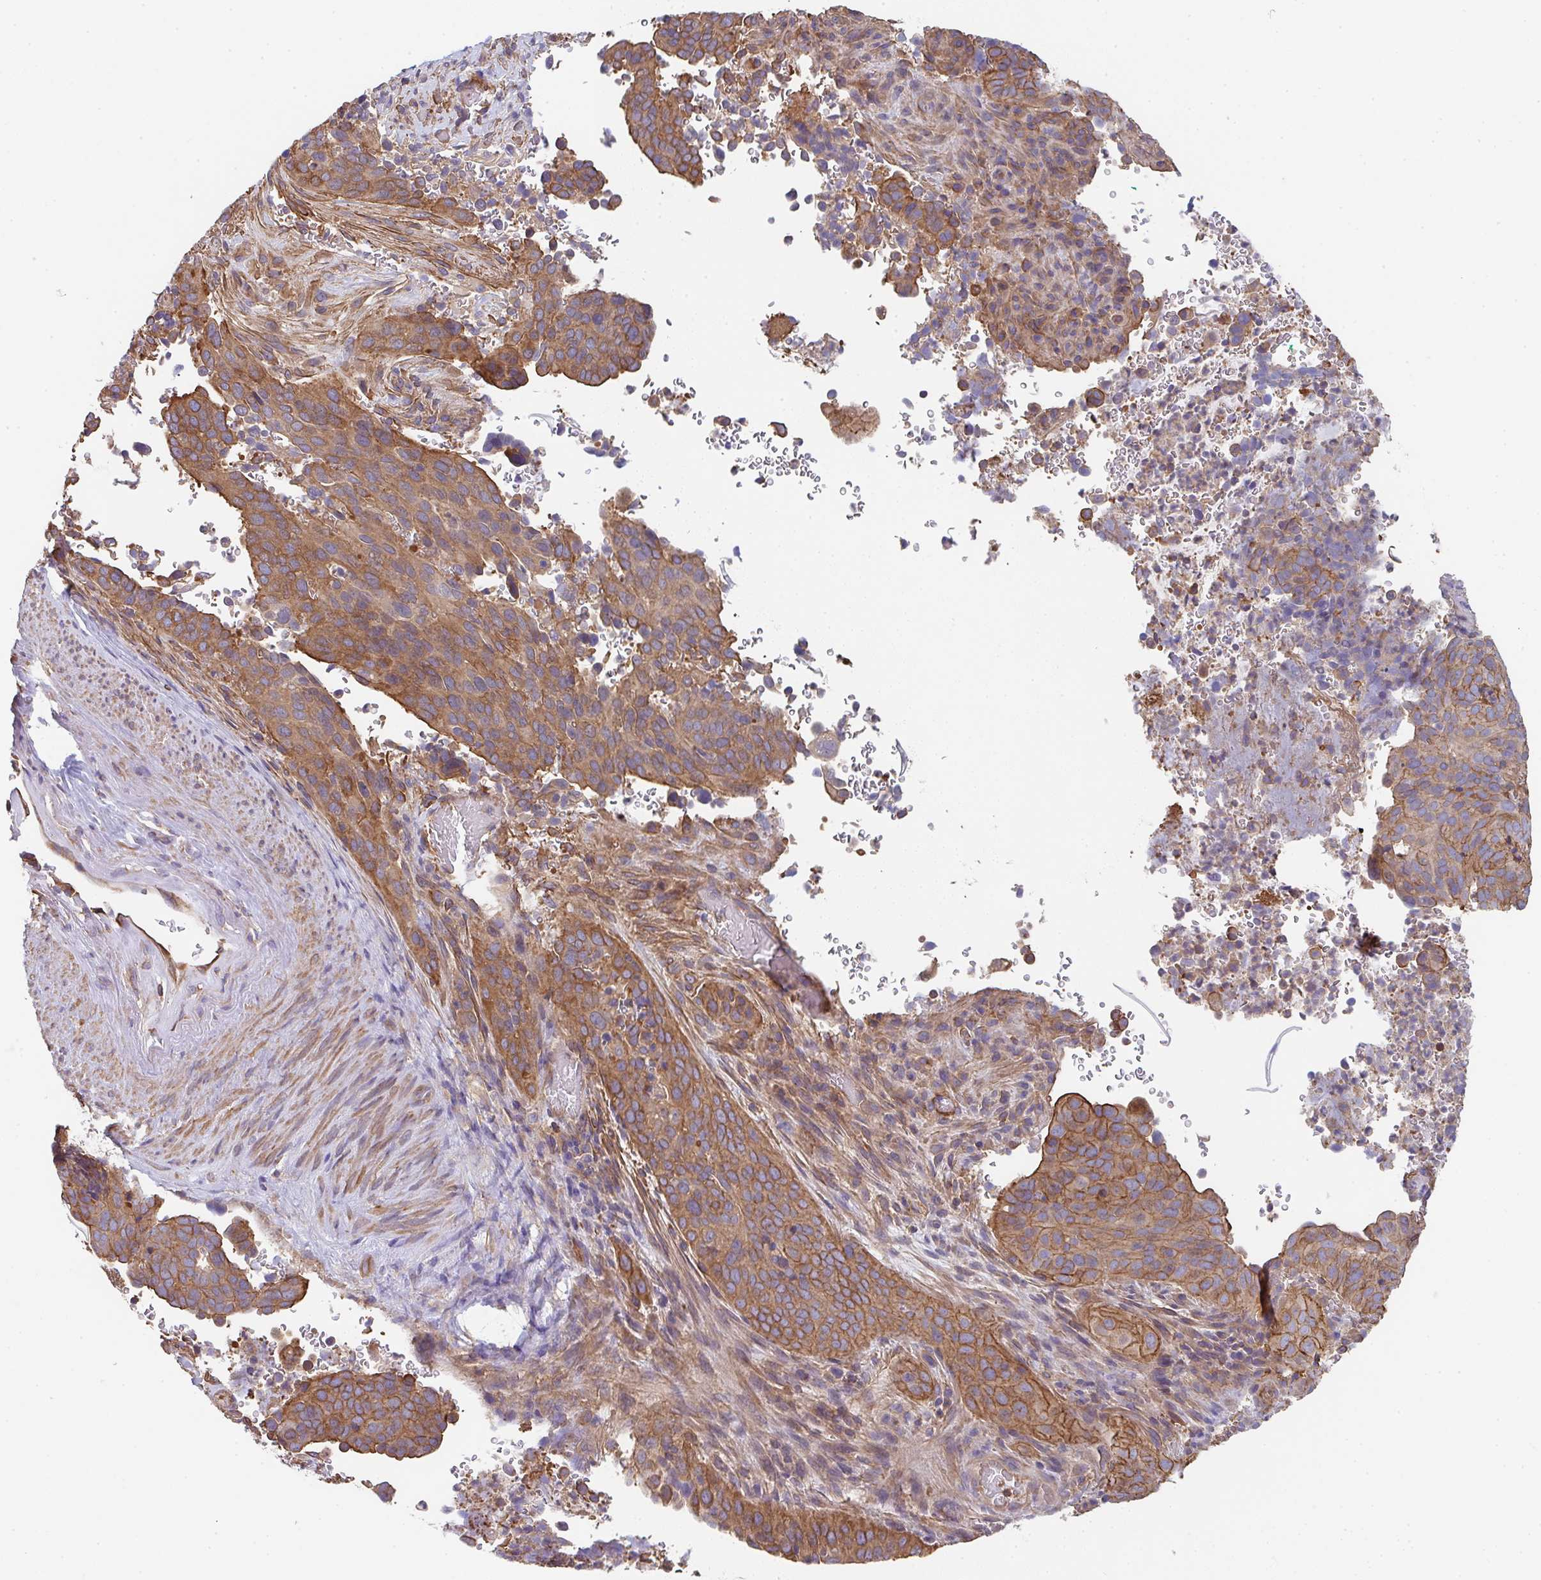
{"staining": {"intensity": "moderate", "quantity": ">75%", "location": "cytoplasmic/membranous"}, "tissue": "cervical cancer", "cell_type": "Tumor cells", "image_type": "cancer", "snomed": [{"axis": "morphology", "description": "Squamous cell carcinoma, NOS"}, {"axis": "topography", "description": "Cervix"}], "caption": "An immunohistochemistry histopathology image of neoplastic tissue is shown. Protein staining in brown labels moderate cytoplasmic/membranous positivity in cervical cancer within tumor cells.", "gene": "TMEM229A", "patient": {"sex": "female", "age": 38}}